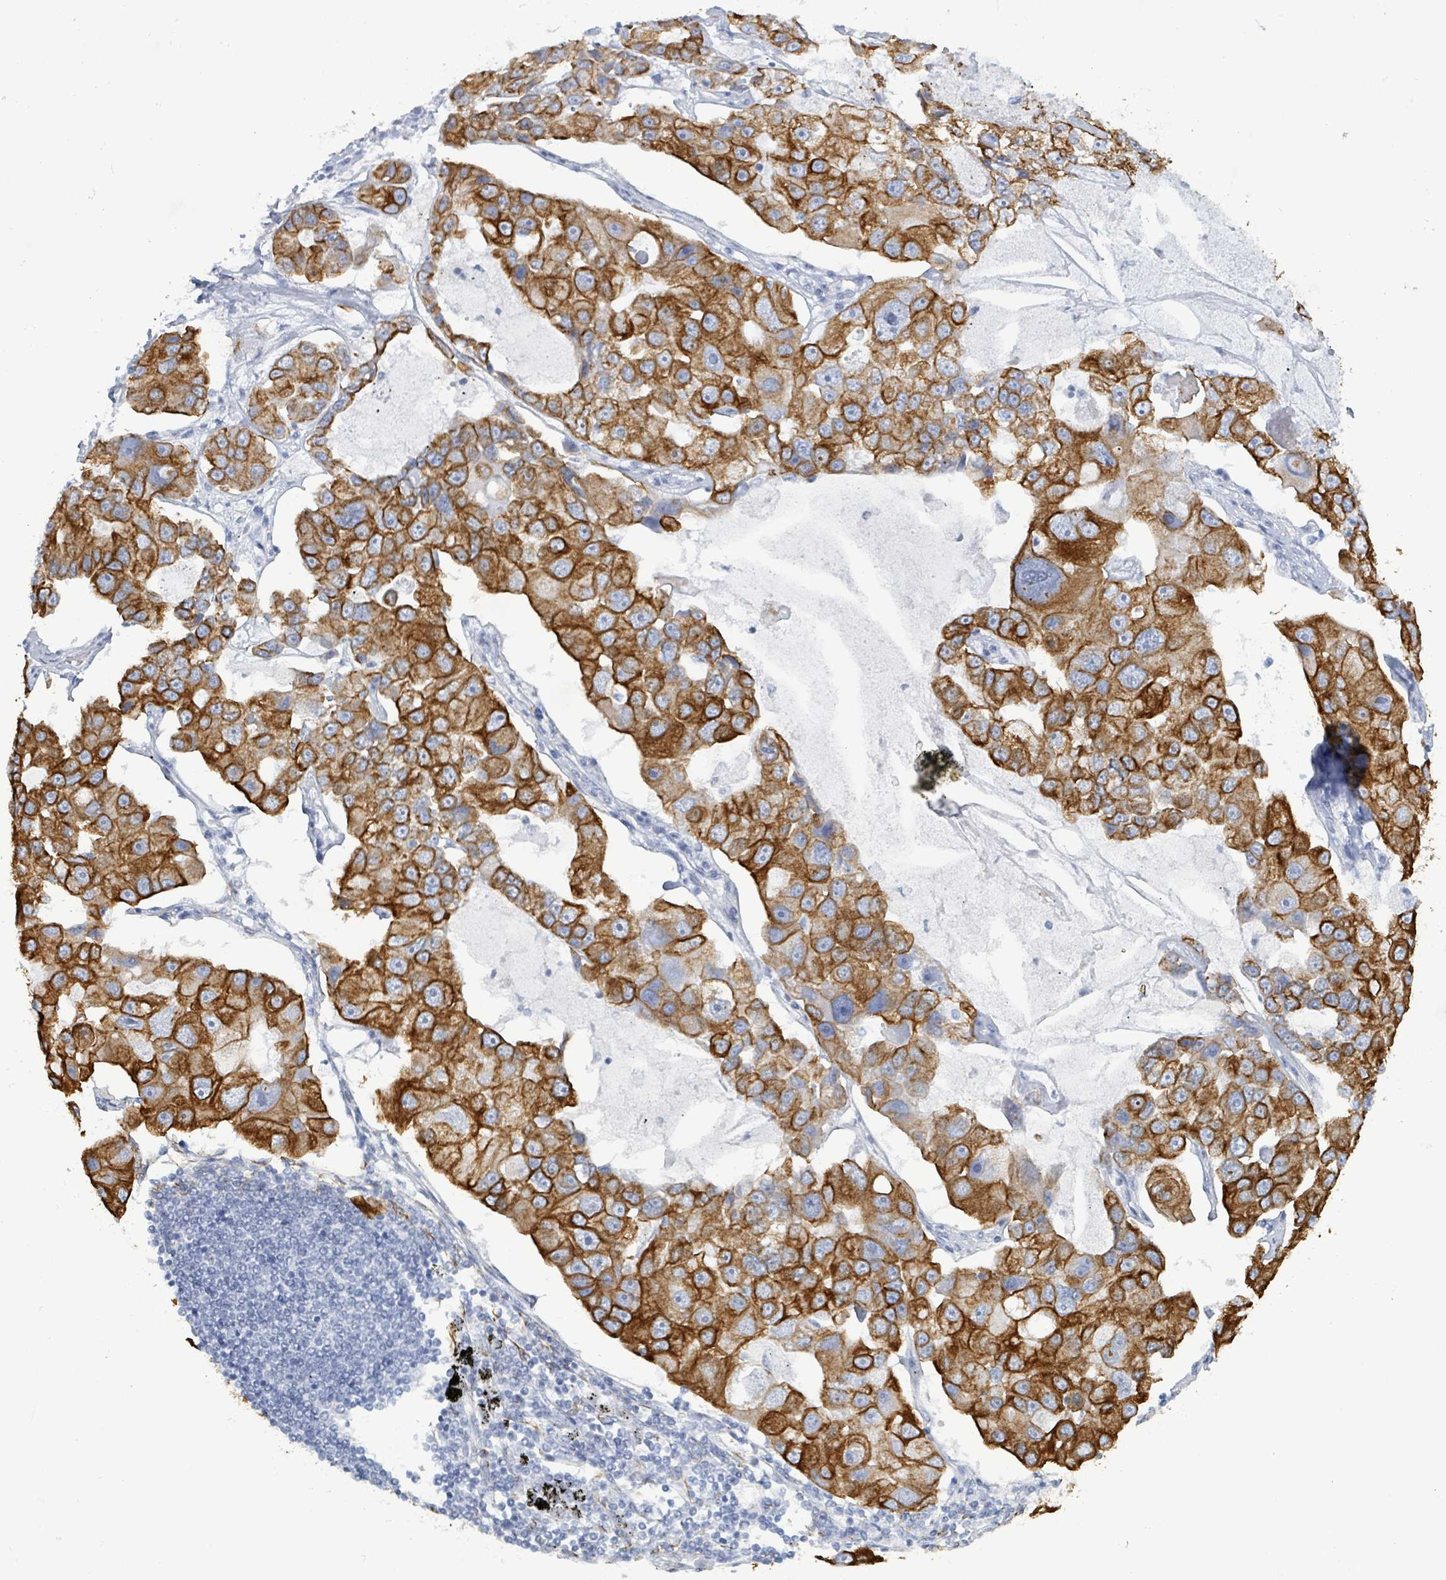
{"staining": {"intensity": "strong", "quantity": ">75%", "location": "cytoplasmic/membranous"}, "tissue": "lung cancer", "cell_type": "Tumor cells", "image_type": "cancer", "snomed": [{"axis": "morphology", "description": "Adenocarcinoma, NOS"}, {"axis": "topography", "description": "Lung"}], "caption": "Protein expression analysis of human lung cancer reveals strong cytoplasmic/membranous expression in about >75% of tumor cells.", "gene": "KRT8", "patient": {"sex": "female", "age": 54}}